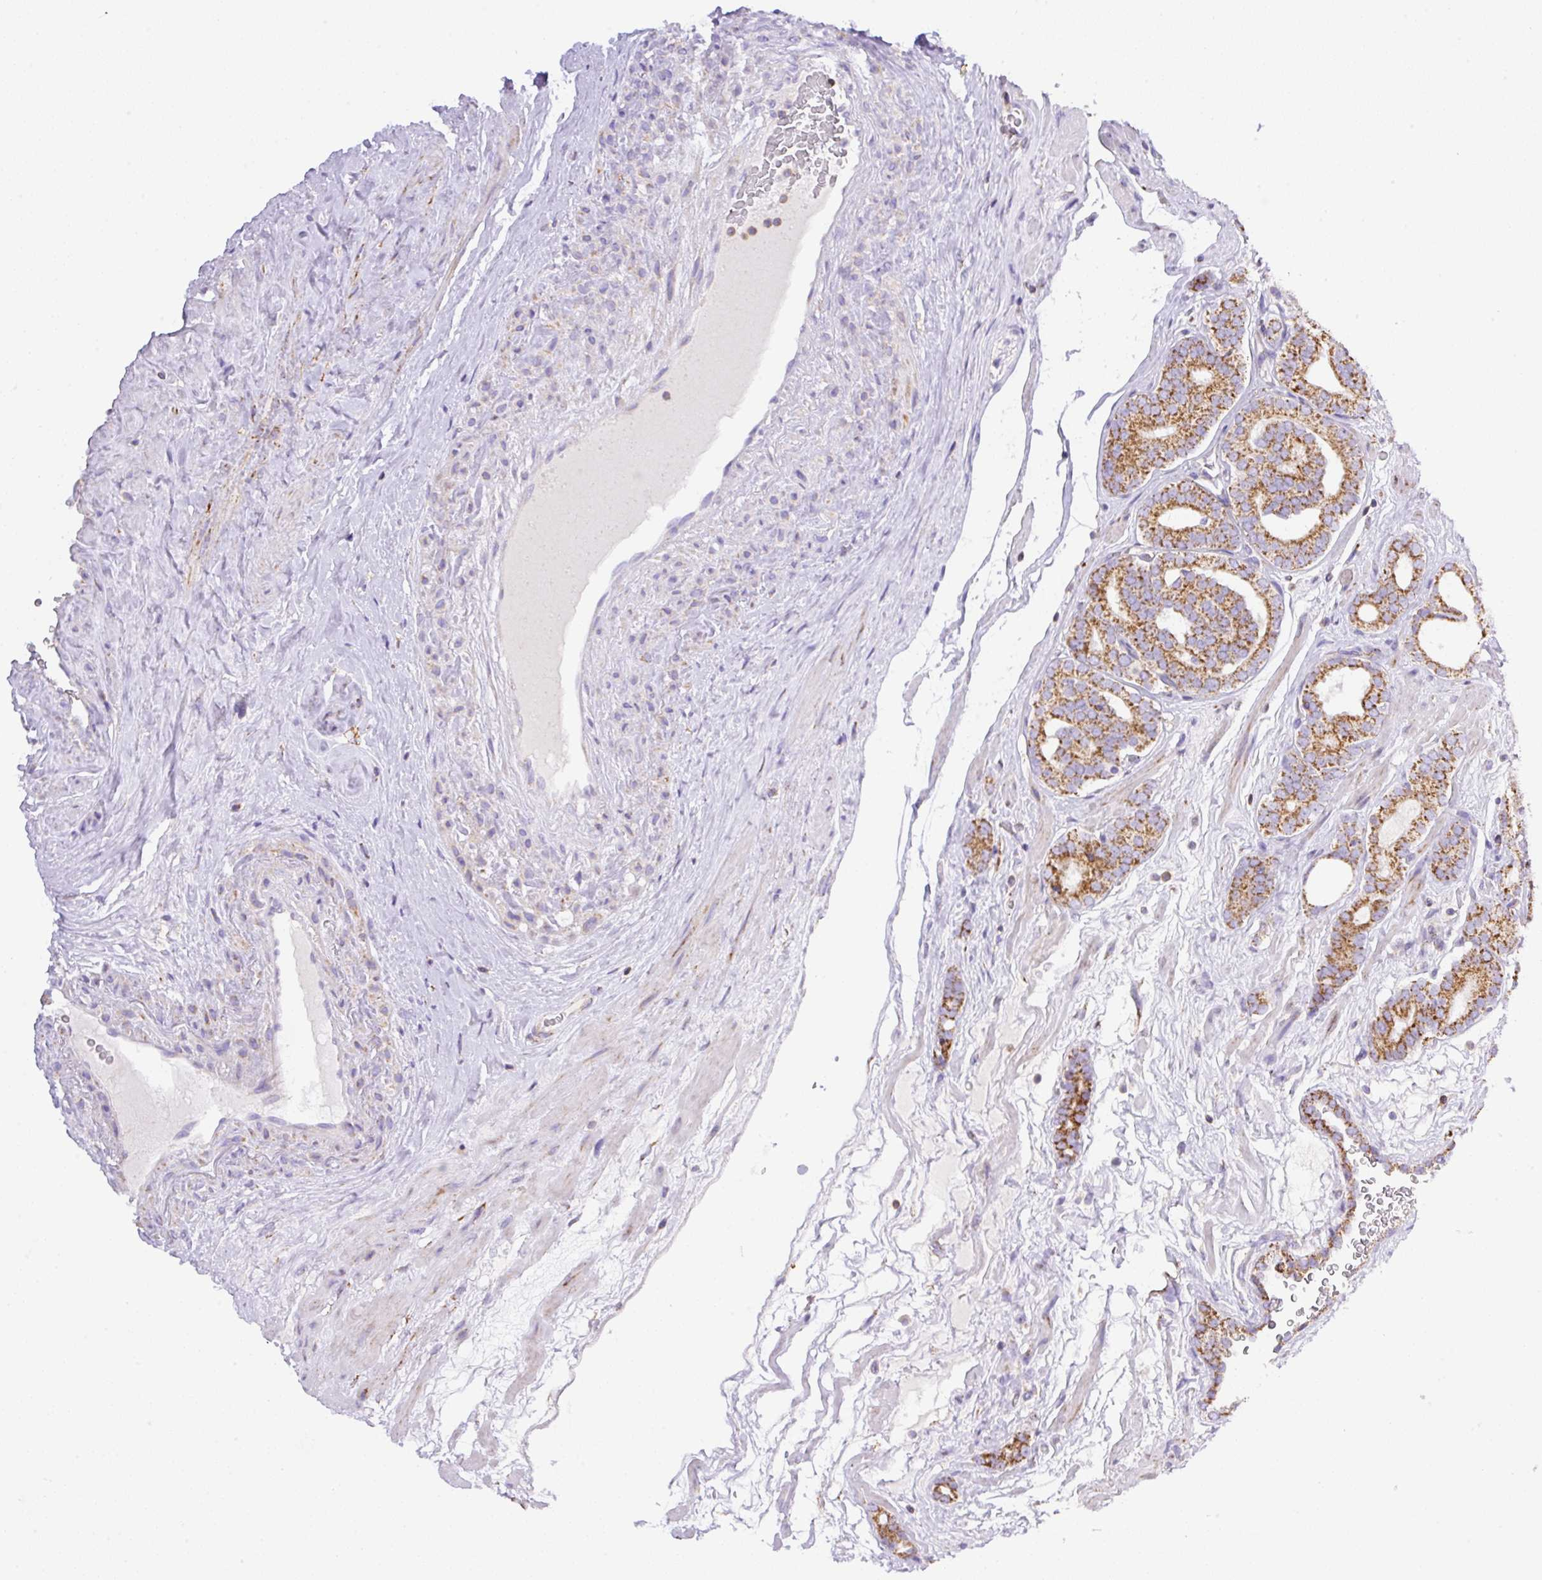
{"staining": {"intensity": "moderate", "quantity": ">75%", "location": "cytoplasmic/membranous"}, "tissue": "prostate cancer", "cell_type": "Tumor cells", "image_type": "cancer", "snomed": [{"axis": "morphology", "description": "Adenocarcinoma, High grade"}, {"axis": "topography", "description": "Prostate"}], "caption": "Tumor cells exhibit medium levels of moderate cytoplasmic/membranous expression in approximately >75% of cells in prostate cancer.", "gene": "NF1", "patient": {"sex": "male", "age": 66}}